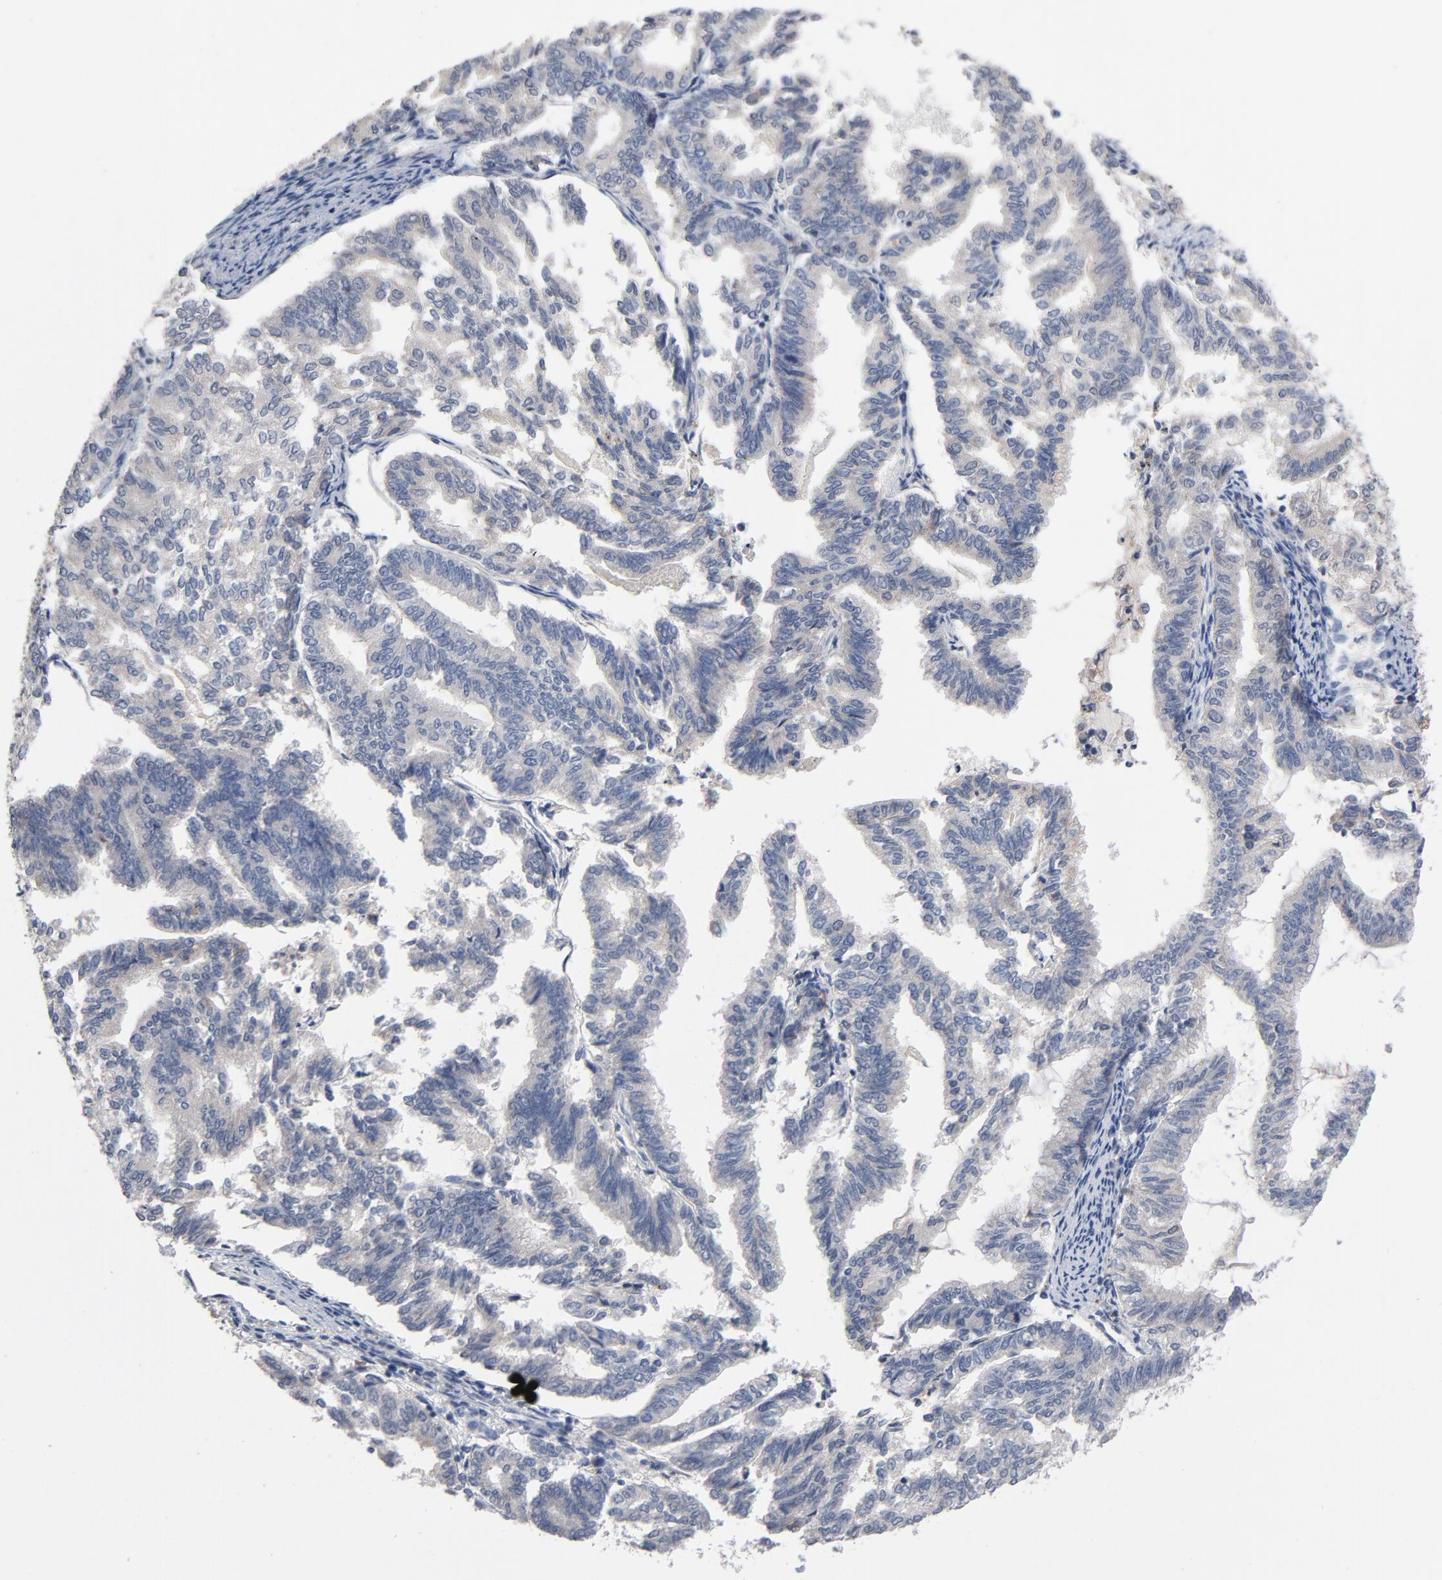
{"staining": {"intensity": "negative", "quantity": "none", "location": "none"}, "tissue": "endometrial cancer", "cell_type": "Tumor cells", "image_type": "cancer", "snomed": [{"axis": "morphology", "description": "Adenocarcinoma, NOS"}, {"axis": "topography", "description": "Endometrium"}], "caption": "An image of adenocarcinoma (endometrial) stained for a protein reveals no brown staining in tumor cells. (Brightfield microscopy of DAB (3,3'-diaminobenzidine) immunohistochemistry (IHC) at high magnification).", "gene": "CCDC134", "patient": {"sex": "female", "age": 79}}